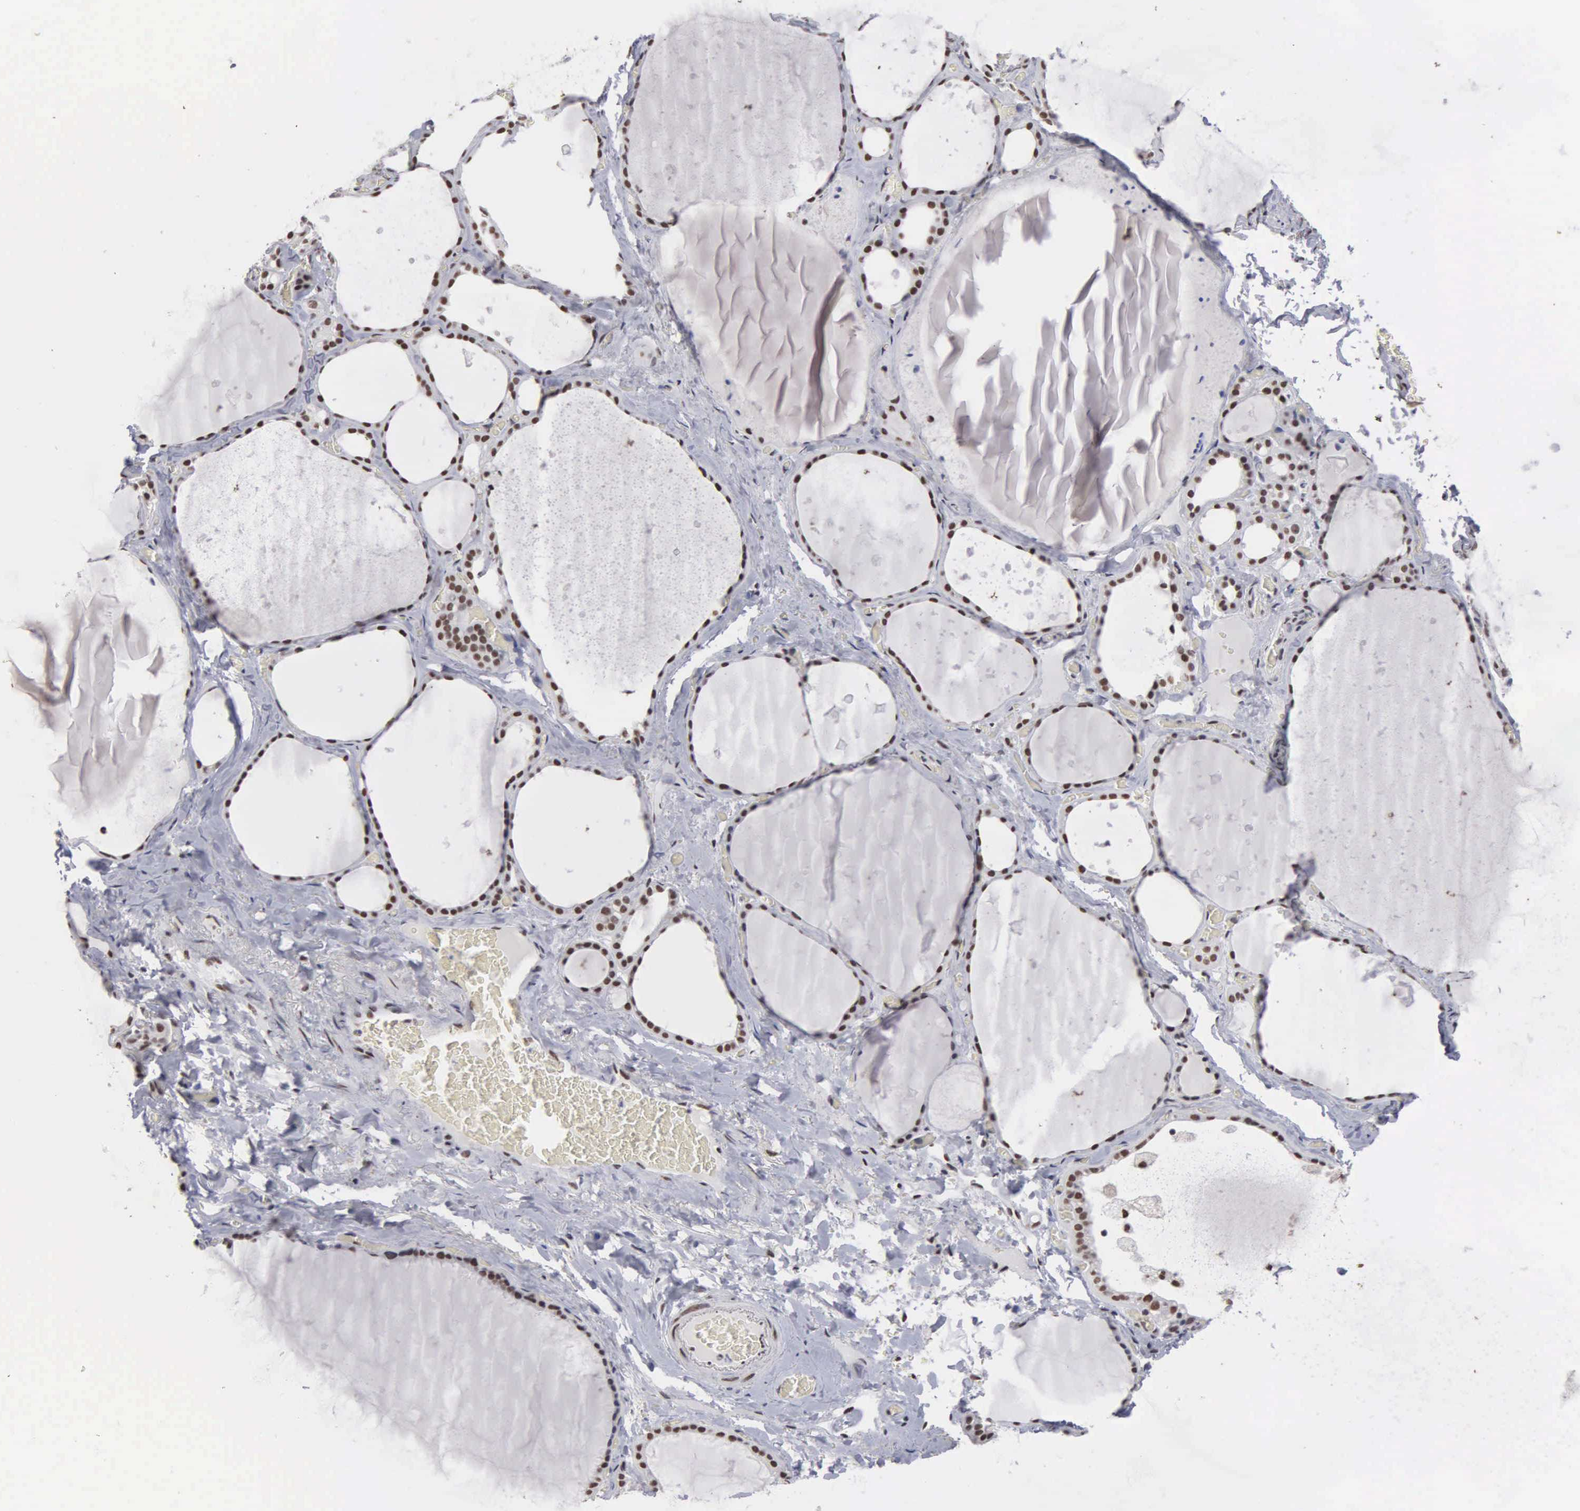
{"staining": {"intensity": "strong", "quantity": ">75%", "location": "nuclear"}, "tissue": "thyroid gland", "cell_type": "Glandular cells", "image_type": "normal", "snomed": [{"axis": "morphology", "description": "Normal tissue, NOS"}, {"axis": "topography", "description": "Thyroid gland"}], "caption": "A micrograph of human thyroid gland stained for a protein reveals strong nuclear brown staining in glandular cells. The protein is stained brown, and the nuclei are stained in blue (DAB IHC with brightfield microscopy, high magnification).", "gene": "KIAA0586", "patient": {"sex": "male", "age": 76}}